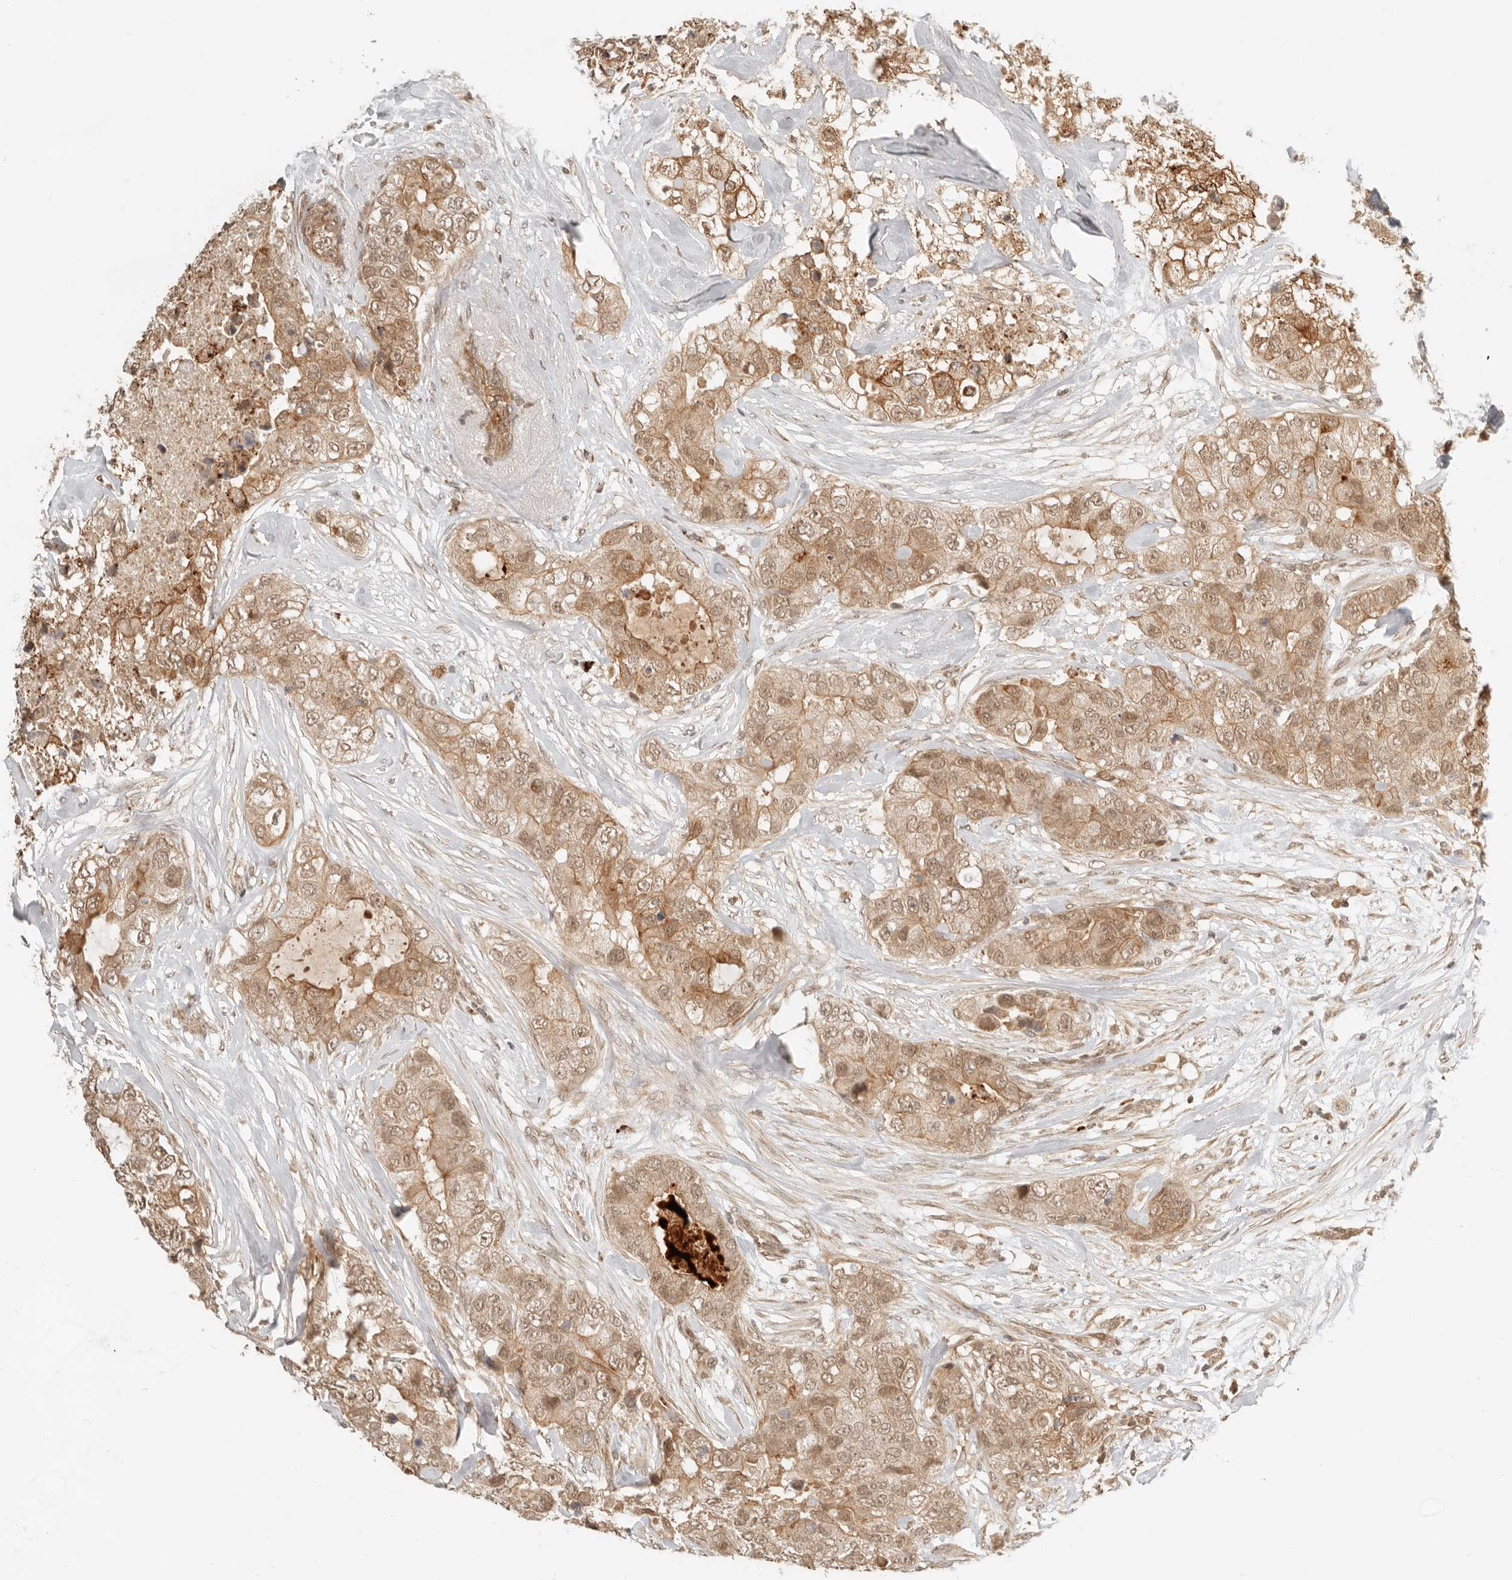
{"staining": {"intensity": "moderate", "quantity": ">75%", "location": "cytoplasmic/membranous"}, "tissue": "breast cancer", "cell_type": "Tumor cells", "image_type": "cancer", "snomed": [{"axis": "morphology", "description": "Duct carcinoma"}, {"axis": "topography", "description": "Breast"}], "caption": "IHC micrograph of human breast cancer stained for a protein (brown), which shows medium levels of moderate cytoplasmic/membranous positivity in approximately >75% of tumor cells.", "gene": "BAALC", "patient": {"sex": "female", "age": 62}}